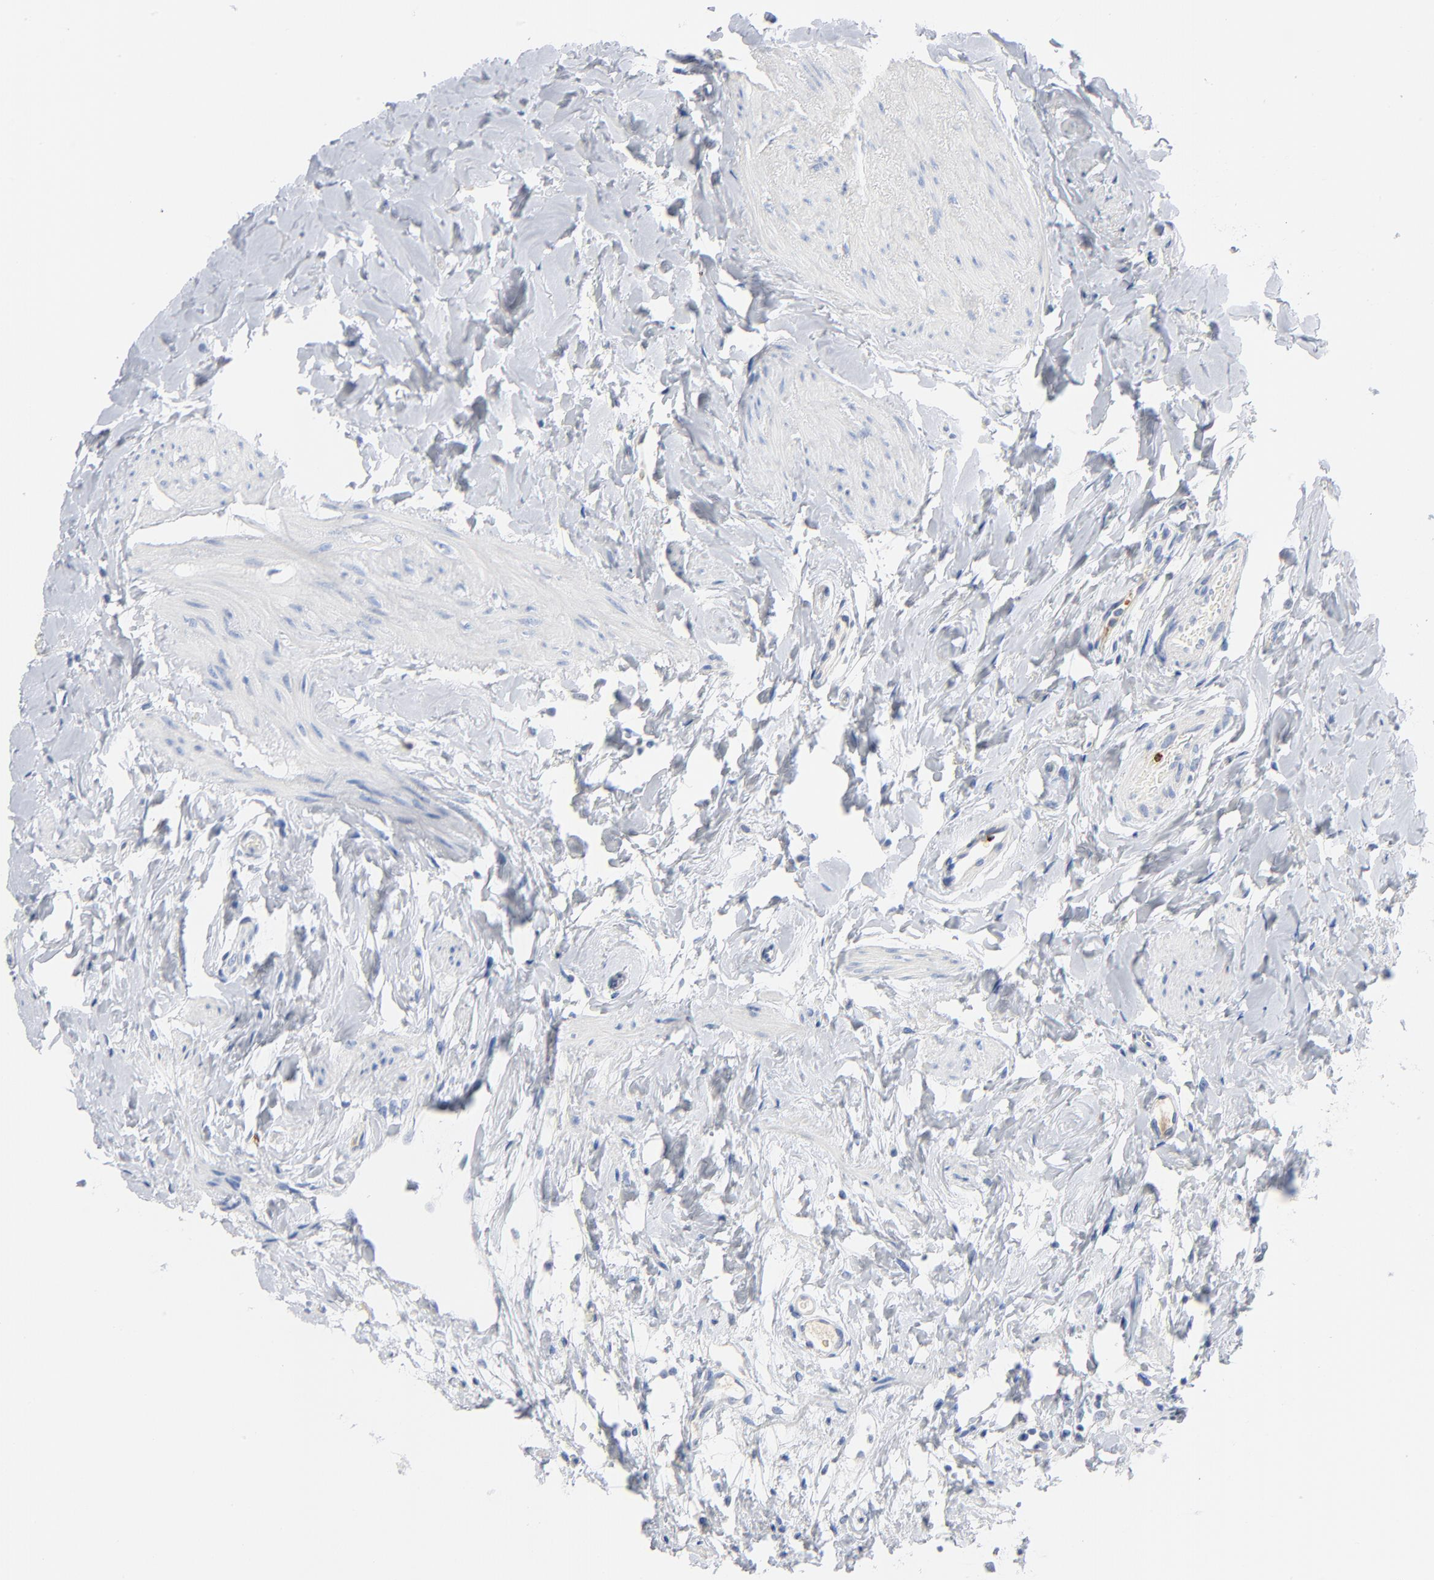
{"staining": {"intensity": "negative", "quantity": "none", "location": "none"}, "tissue": "urinary bladder", "cell_type": "Urothelial cells", "image_type": "normal", "snomed": [{"axis": "morphology", "description": "Normal tissue, NOS"}, {"axis": "topography", "description": "Urinary bladder"}], "caption": "A high-resolution image shows IHC staining of unremarkable urinary bladder, which shows no significant staining in urothelial cells.", "gene": "GZMB", "patient": {"sex": "female", "age": 80}}